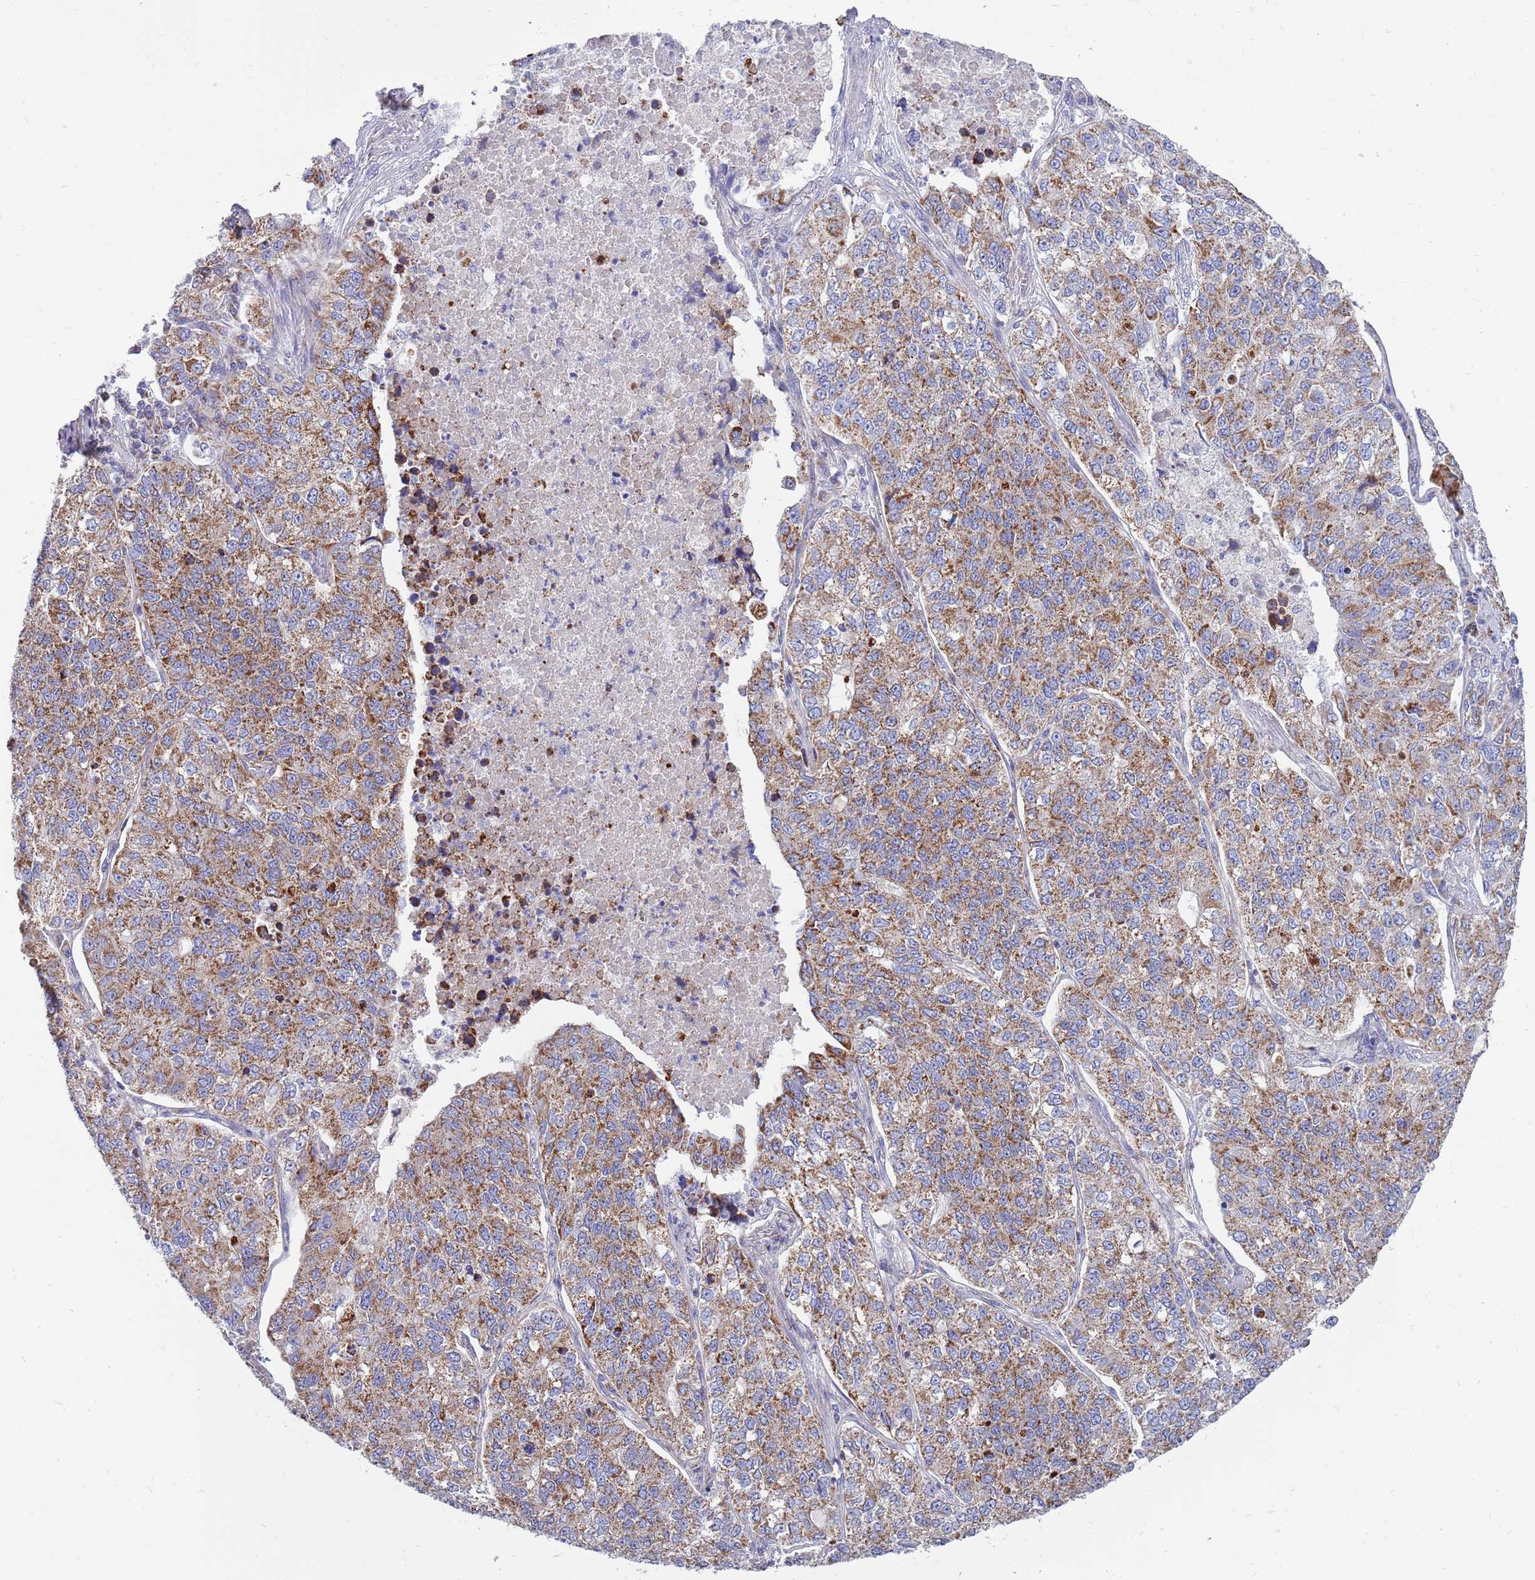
{"staining": {"intensity": "moderate", "quantity": ">75%", "location": "cytoplasmic/membranous"}, "tissue": "lung cancer", "cell_type": "Tumor cells", "image_type": "cancer", "snomed": [{"axis": "morphology", "description": "Adenocarcinoma, NOS"}, {"axis": "topography", "description": "Lung"}], "caption": "Adenocarcinoma (lung) stained with a brown dye demonstrates moderate cytoplasmic/membranous positive staining in approximately >75% of tumor cells.", "gene": "EMC8", "patient": {"sex": "male", "age": 49}}